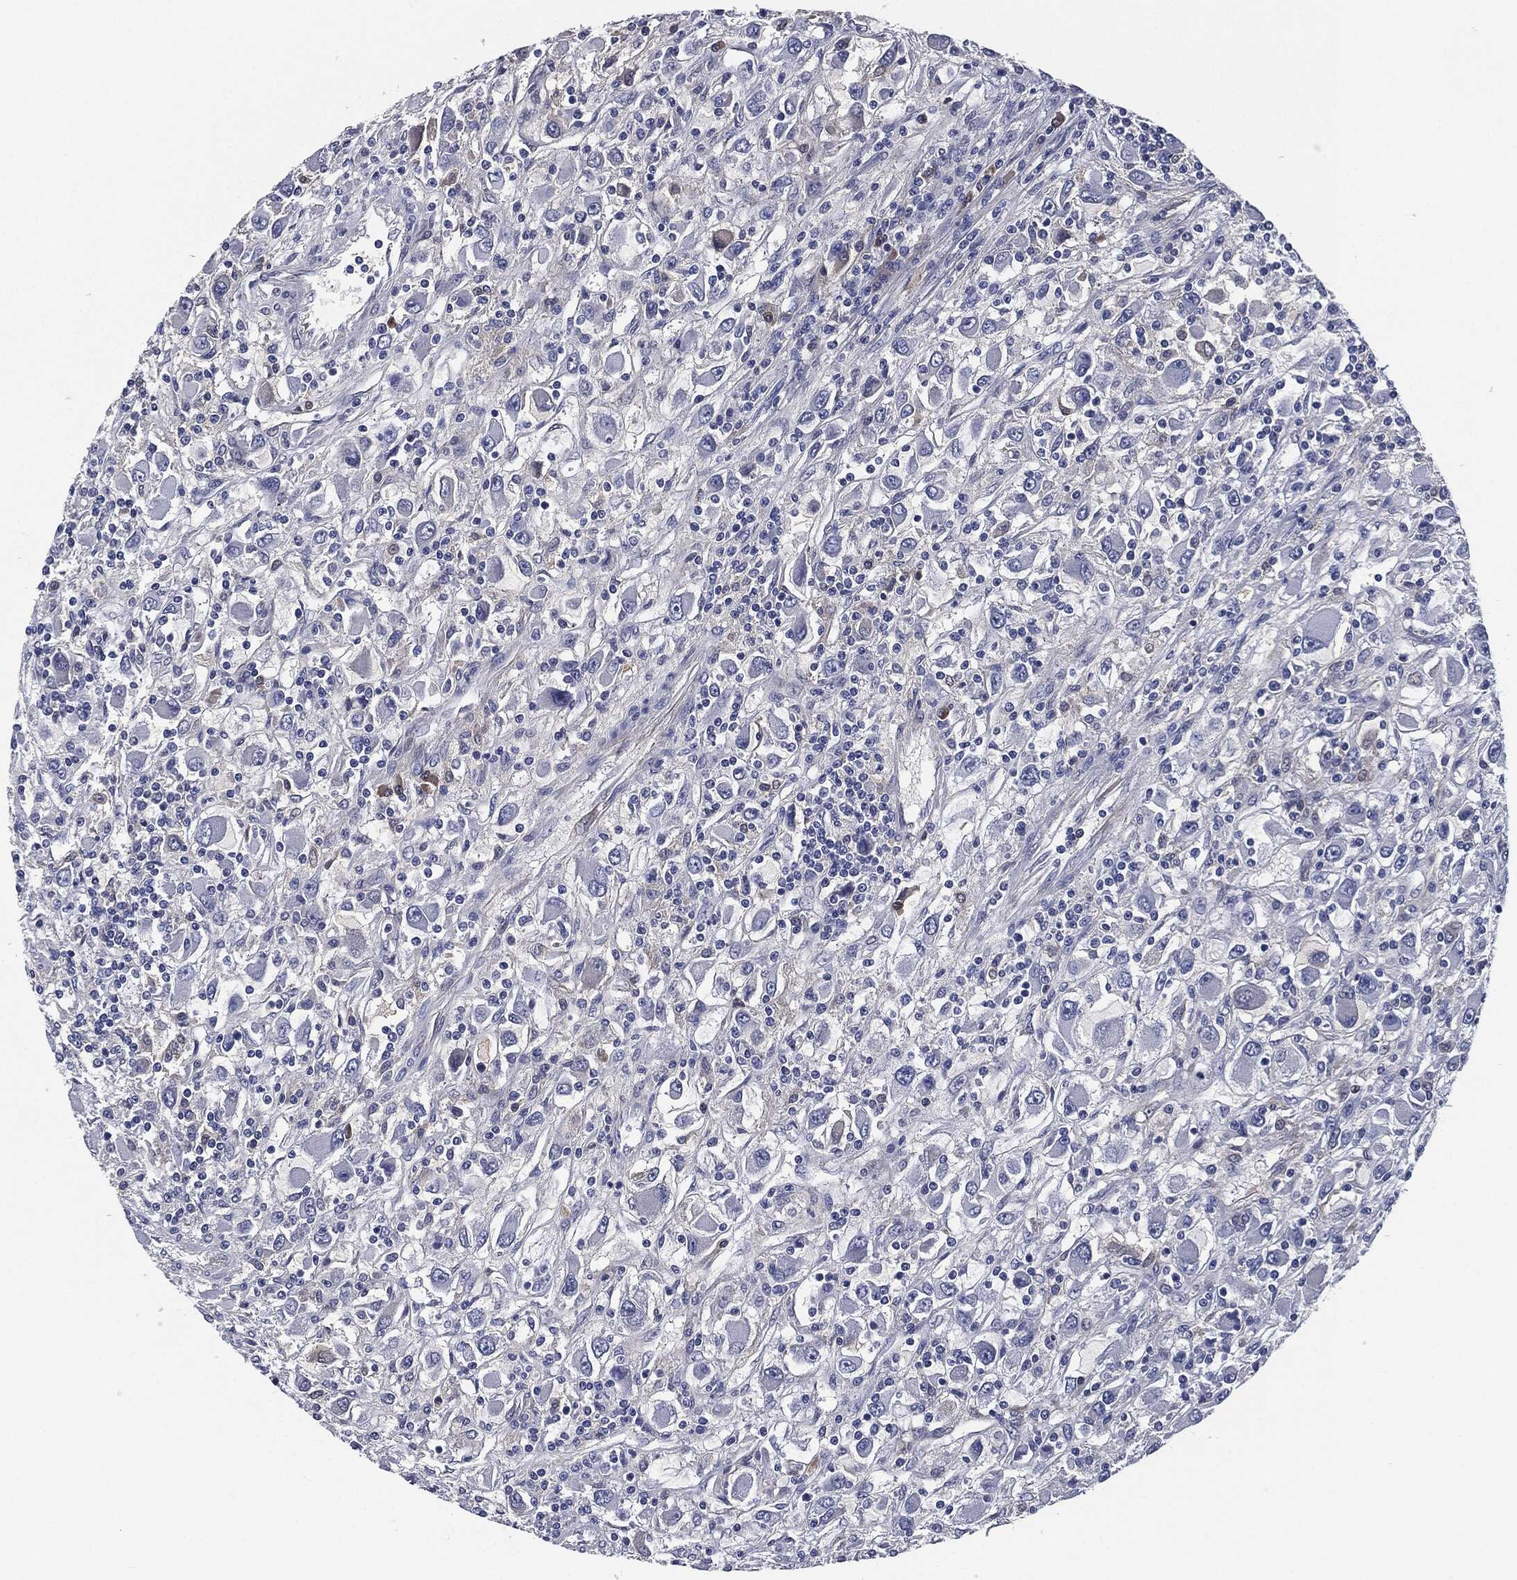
{"staining": {"intensity": "negative", "quantity": "none", "location": "none"}, "tissue": "renal cancer", "cell_type": "Tumor cells", "image_type": "cancer", "snomed": [{"axis": "morphology", "description": "Adenocarcinoma, NOS"}, {"axis": "topography", "description": "Kidney"}], "caption": "Tumor cells show no significant expression in adenocarcinoma (renal). (DAB (3,3'-diaminobenzidine) immunohistochemistry (IHC), high magnification).", "gene": "SIGLEC7", "patient": {"sex": "female", "age": 67}}